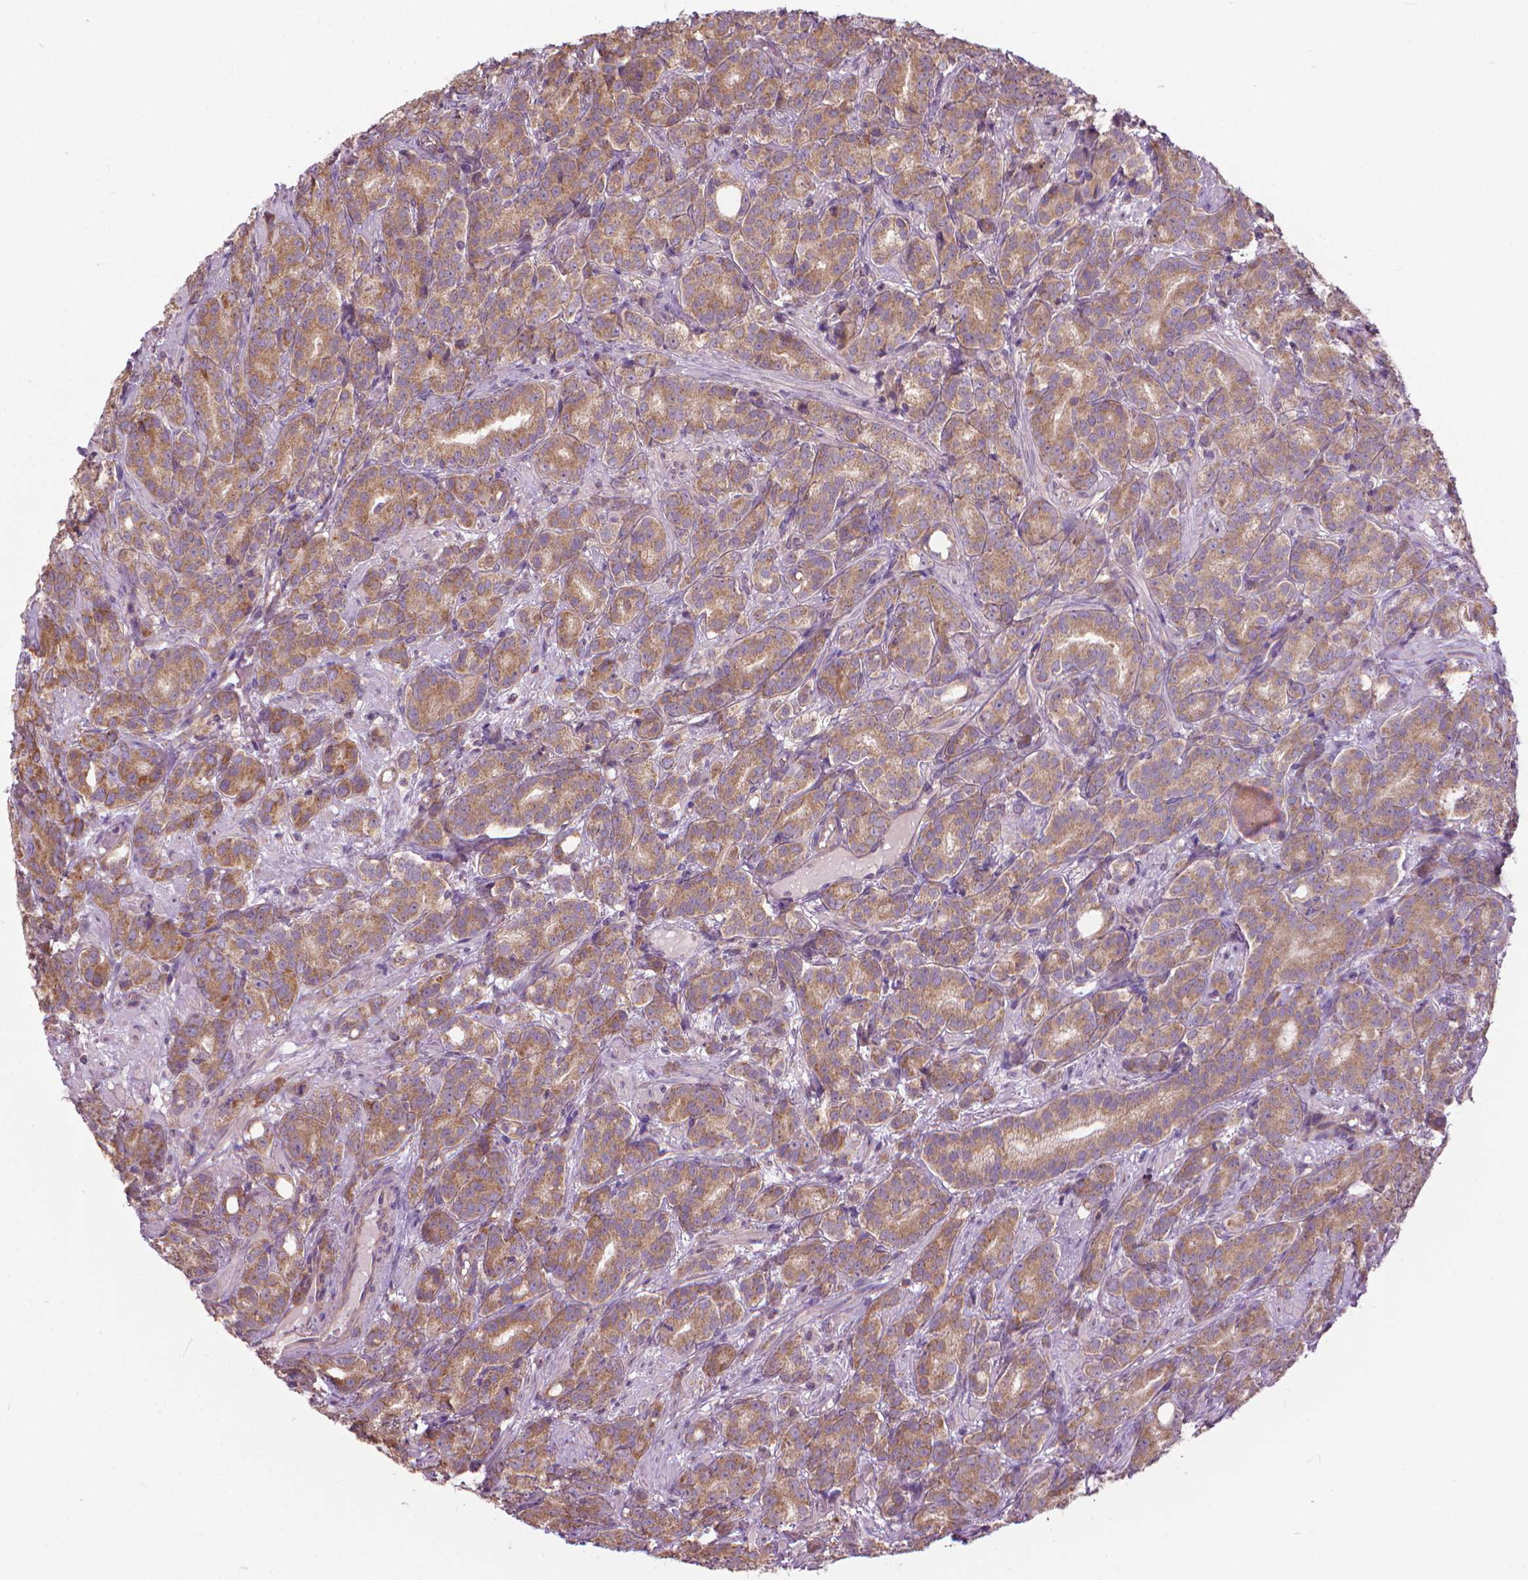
{"staining": {"intensity": "moderate", "quantity": ">75%", "location": "cytoplasmic/membranous"}, "tissue": "prostate cancer", "cell_type": "Tumor cells", "image_type": "cancer", "snomed": [{"axis": "morphology", "description": "Adenocarcinoma, High grade"}, {"axis": "topography", "description": "Prostate"}], "caption": "Immunohistochemical staining of high-grade adenocarcinoma (prostate) reveals medium levels of moderate cytoplasmic/membranous protein expression in approximately >75% of tumor cells. The protein is shown in brown color, while the nuclei are stained blue.", "gene": "NUDT1", "patient": {"sex": "male", "age": 90}}